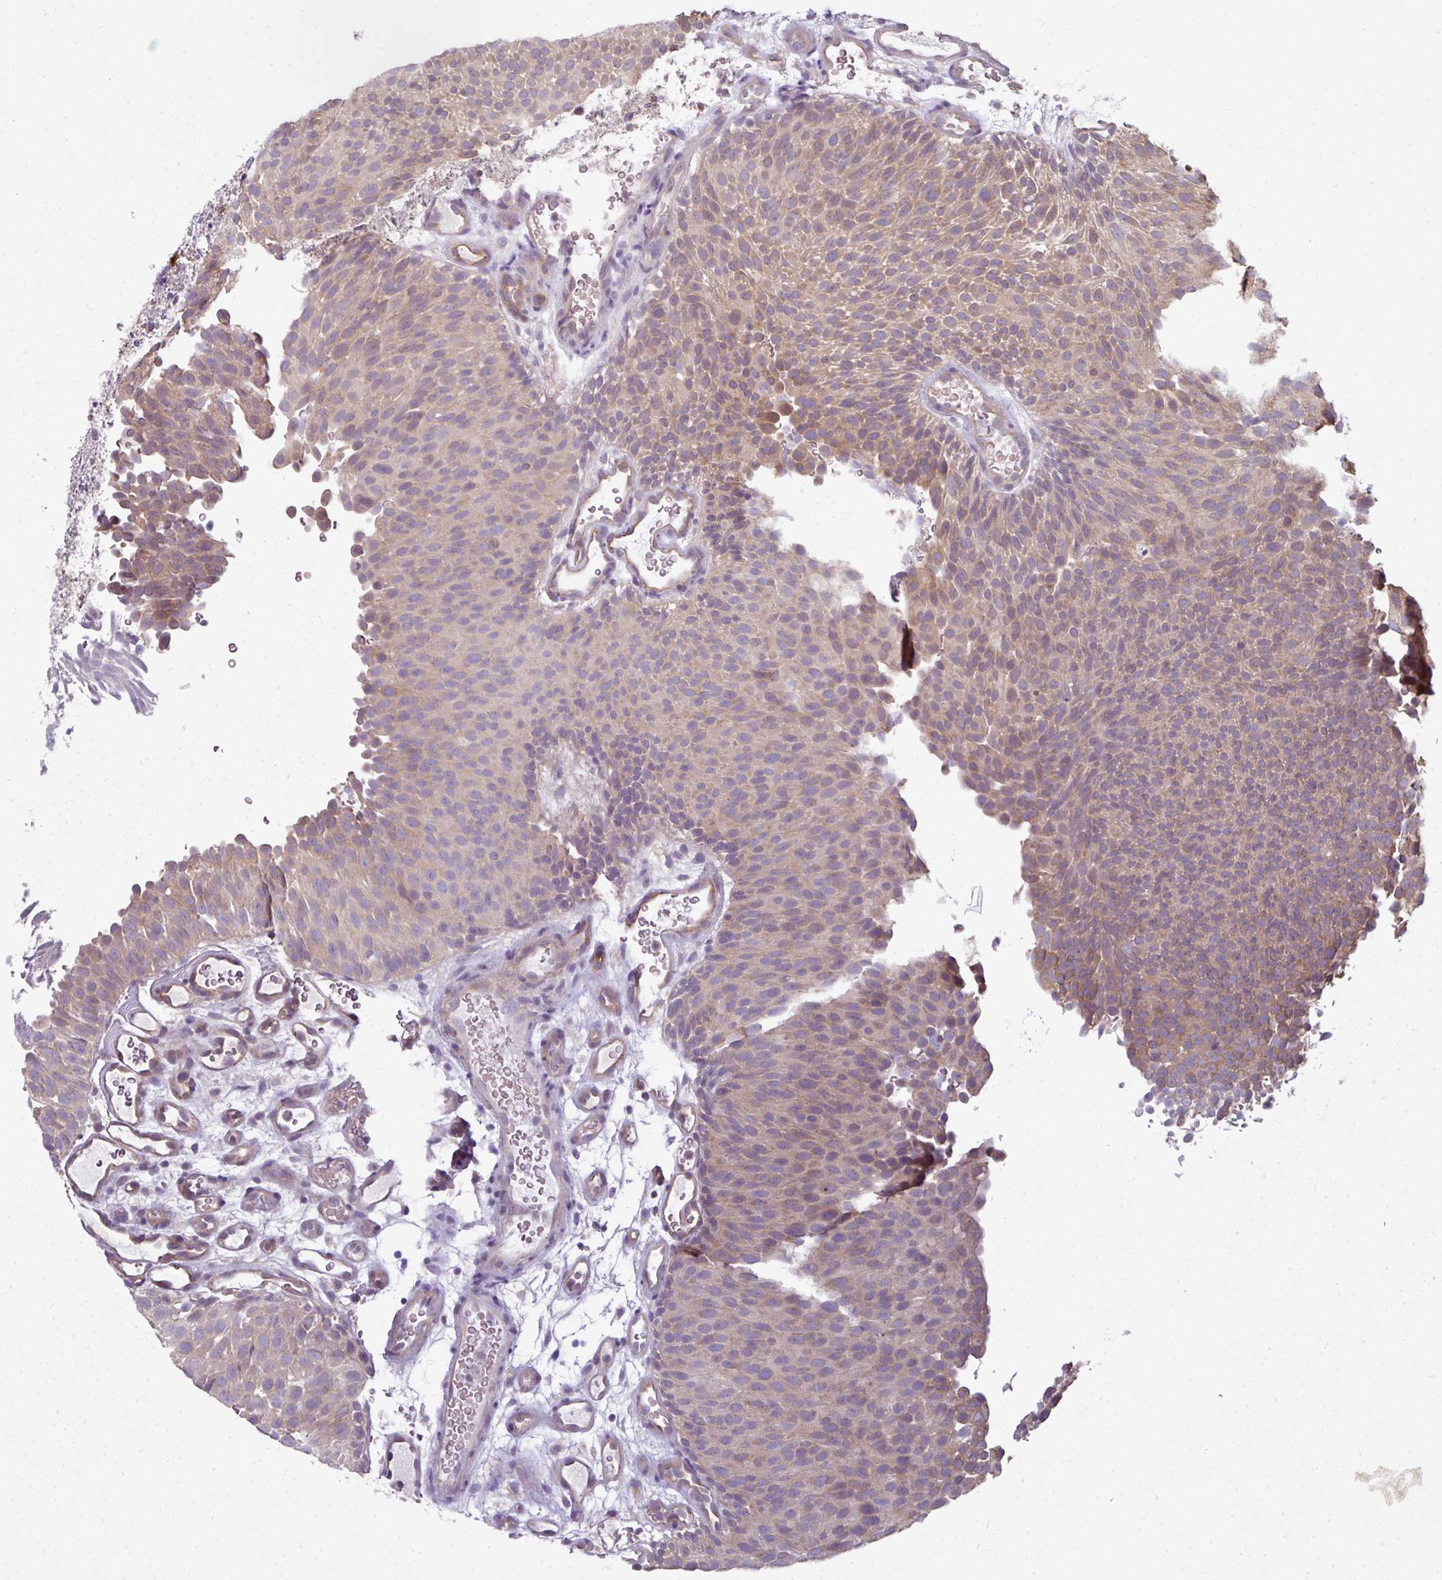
{"staining": {"intensity": "moderate", "quantity": "25%-75%", "location": "cytoplasmic/membranous"}, "tissue": "urothelial cancer", "cell_type": "Tumor cells", "image_type": "cancer", "snomed": [{"axis": "morphology", "description": "Urothelial carcinoma, Low grade"}, {"axis": "topography", "description": "Urinary bladder"}], "caption": "Urothelial cancer stained with IHC demonstrates moderate cytoplasmic/membranous expression in about 25%-75% of tumor cells.", "gene": "C19orf33", "patient": {"sex": "male", "age": 78}}